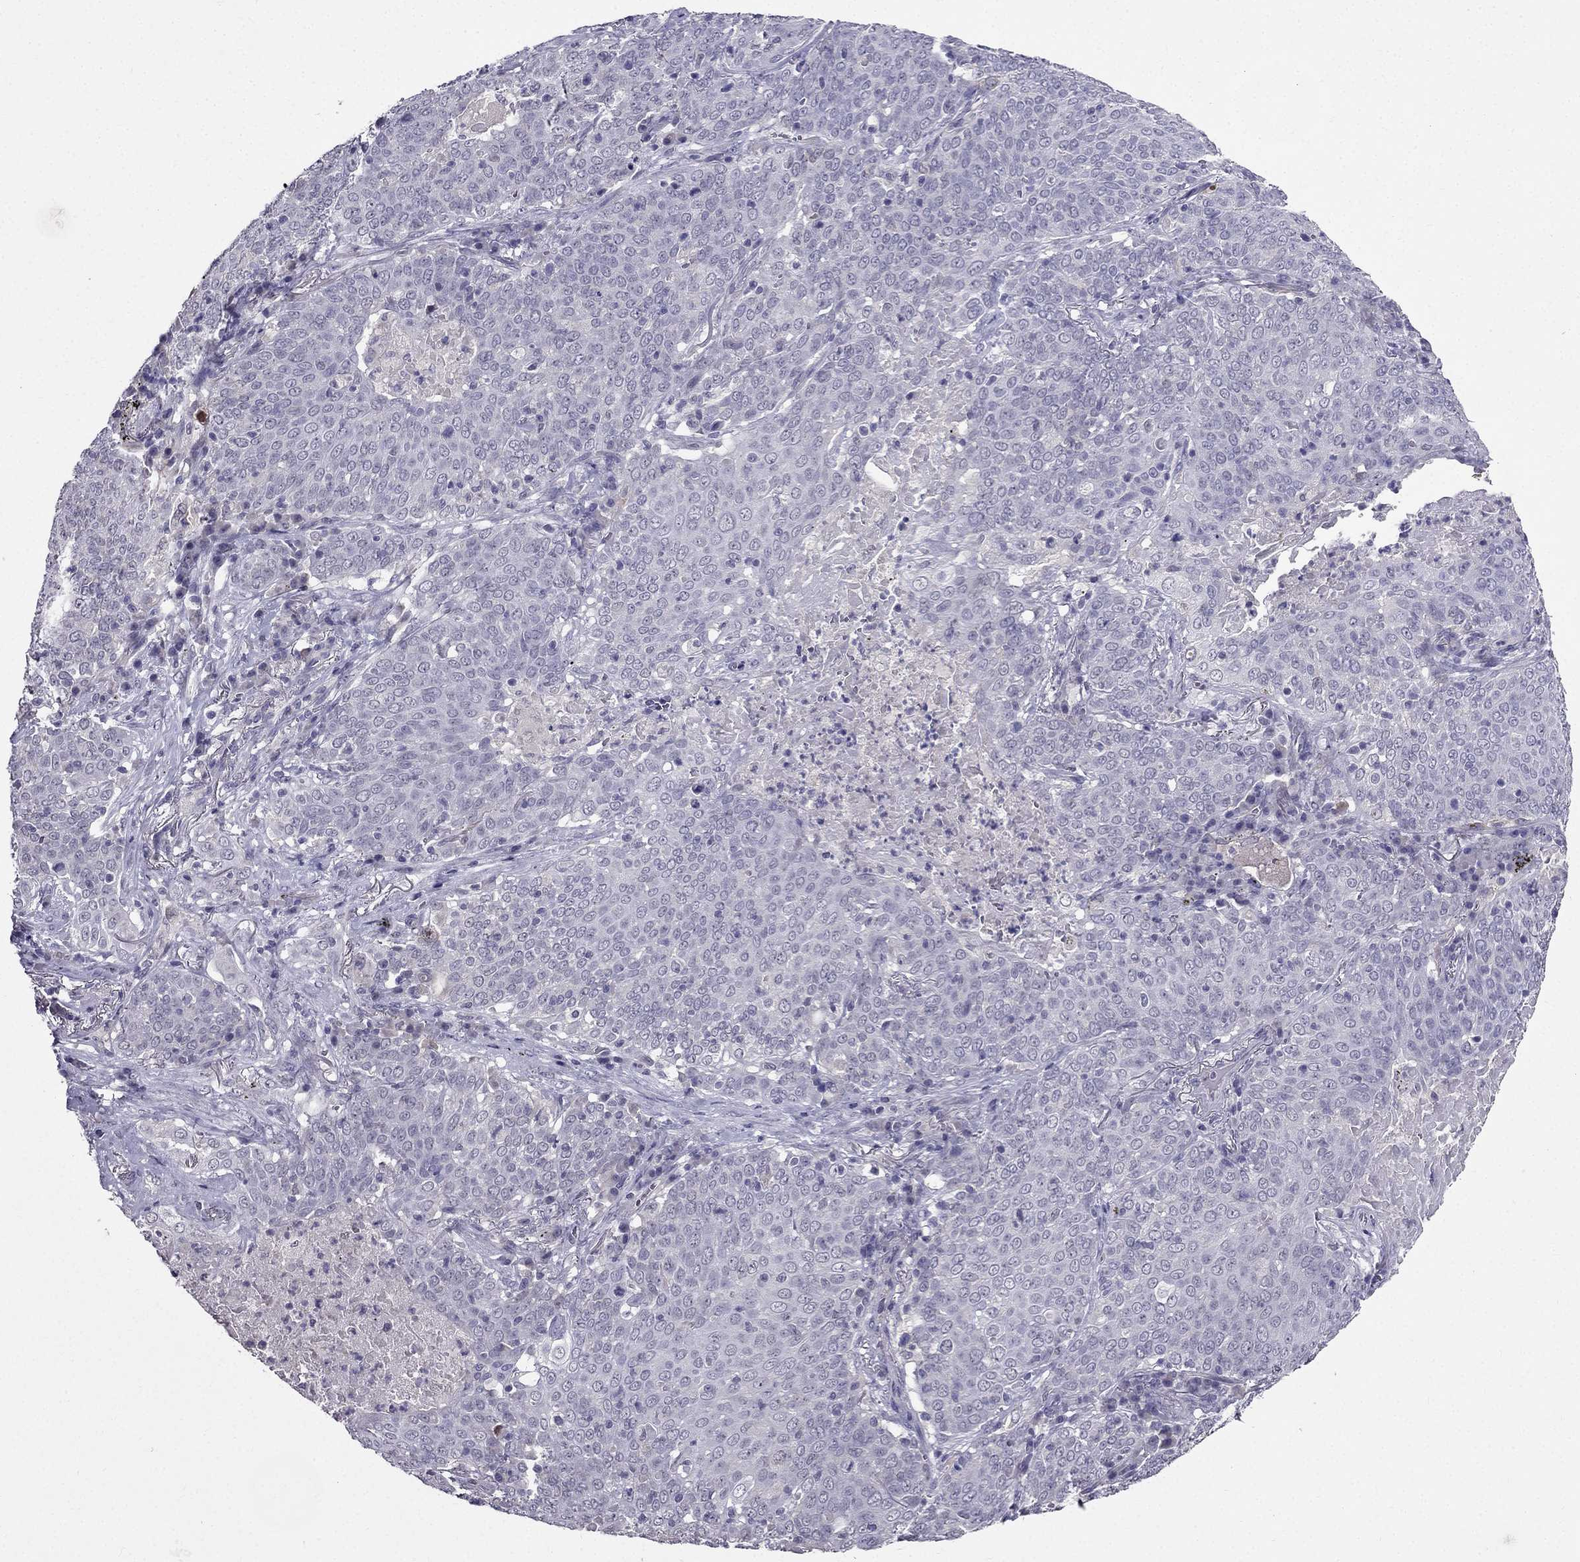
{"staining": {"intensity": "negative", "quantity": "none", "location": "none"}, "tissue": "lung cancer", "cell_type": "Tumor cells", "image_type": "cancer", "snomed": [{"axis": "morphology", "description": "Squamous cell carcinoma, NOS"}, {"axis": "topography", "description": "Lung"}], "caption": "IHC histopathology image of neoplastic tissue: human lung cancer stained with DAB (3,3'-diaminobenzidine) reveals no significant protein positivity in tumor cells. (Stains: DAB (3,3'-diaminobenzidine) IHC with hematoxylin counter stain, Microscopy: brightfield microscopy at high magnification).", "gene": "DUSP15", "patient": {"sex": "male", "age": 82}}